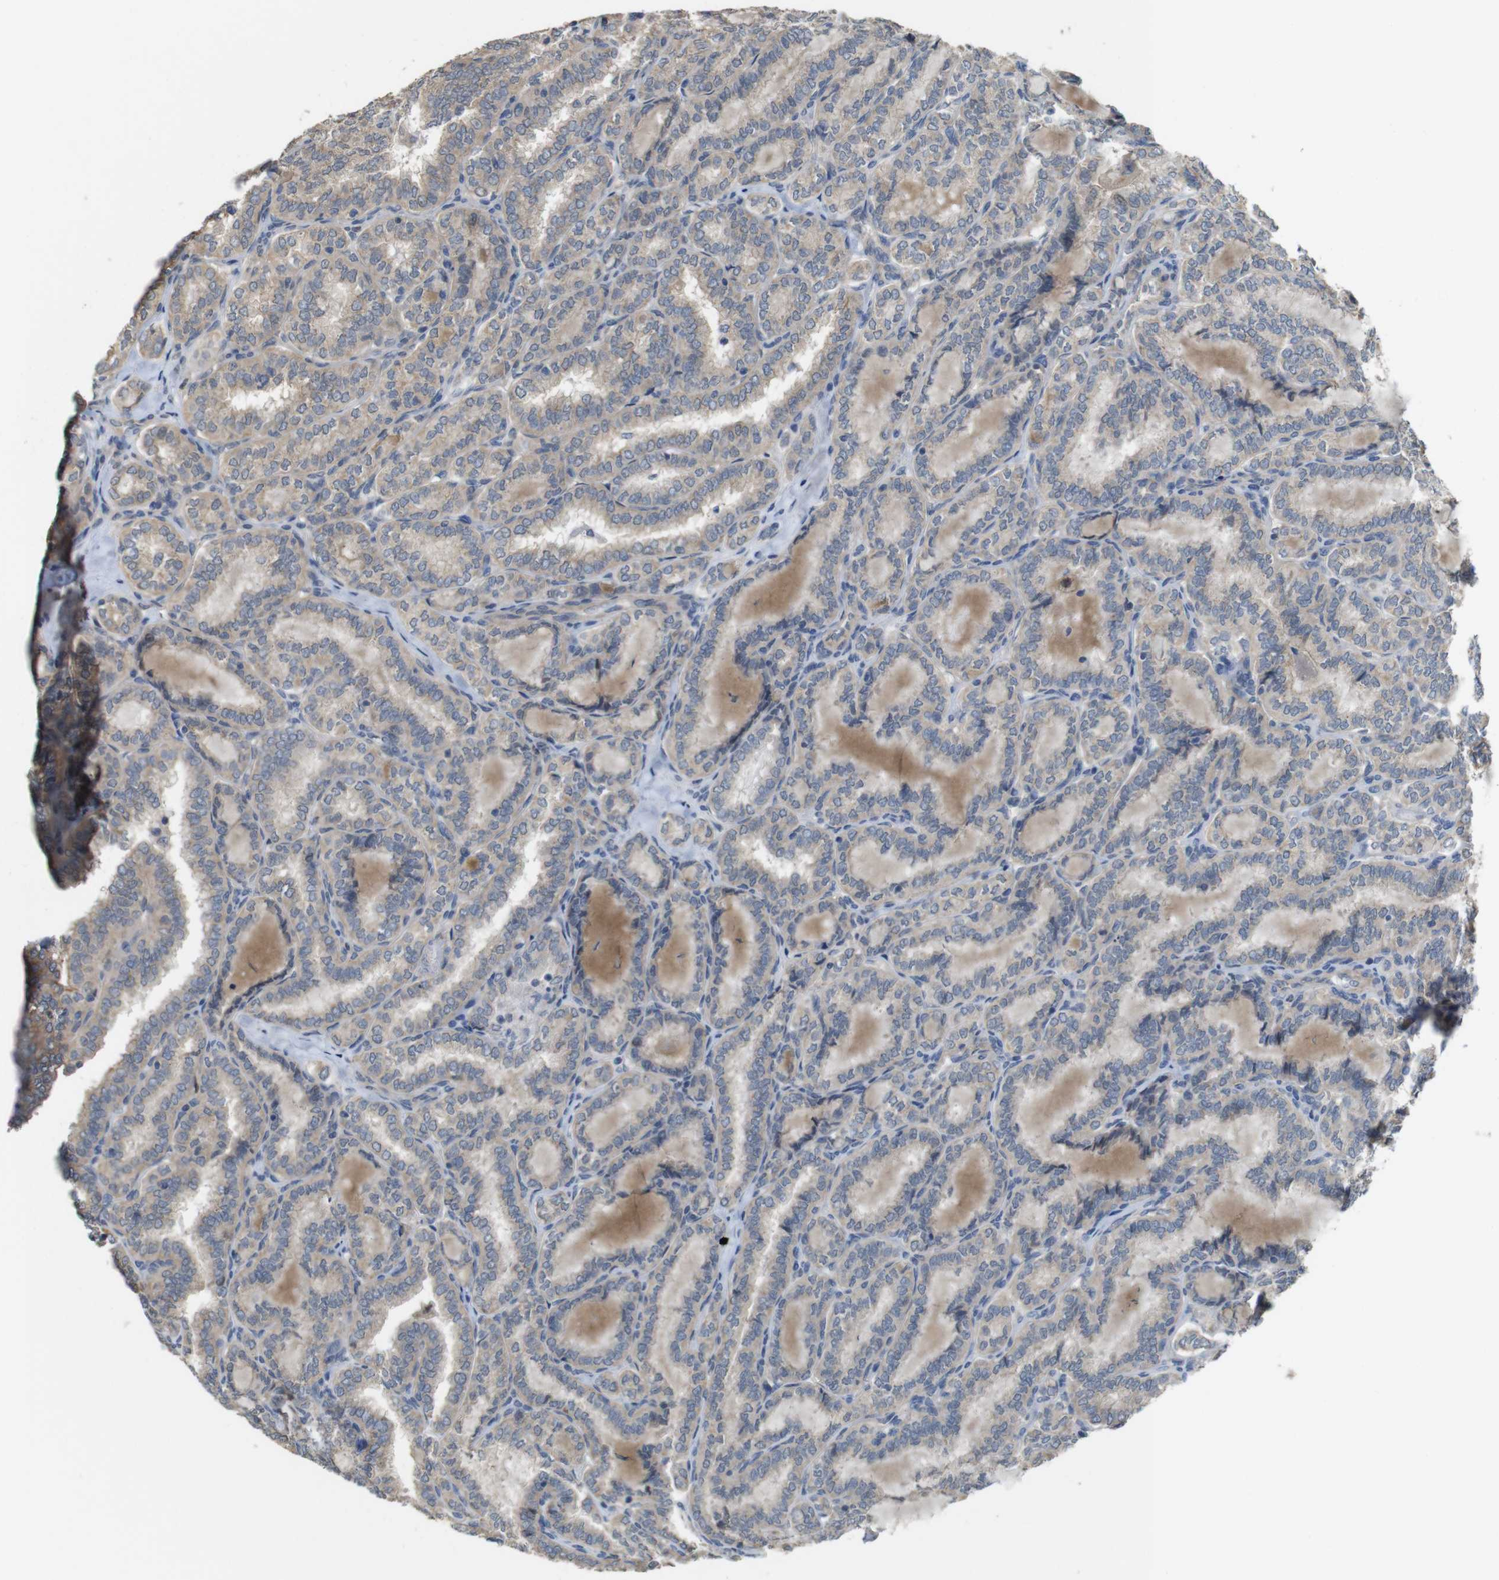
{"staining": {"intensity": "moderate", "quantity": "<25%", "location": "cytoplasmic/membranous"}, "tissue": "thyroid cancer", "cell_type": "Tumor cells", "image_type": "cancer", "snomed": [{"axis": "morphology", "description": "Normal tissue, NOS"}, {"axis": "morphology", "description": "Papillary adenocarcinoma, NOS"}, {"axis": "topography", "description": "Thyroid gland"}], "caption": "Thyroid papillary adenocarcinoma tissue exhibits moderate cytoplasmic/membranous staining in approximately <25% of tumor cells (Stains: DAB in brown, nuclei in blue, Microscopy: brightfield microscopy at high magnification).", "gene": "CDC34", "patient": {"sex": "female", "age": 30}}